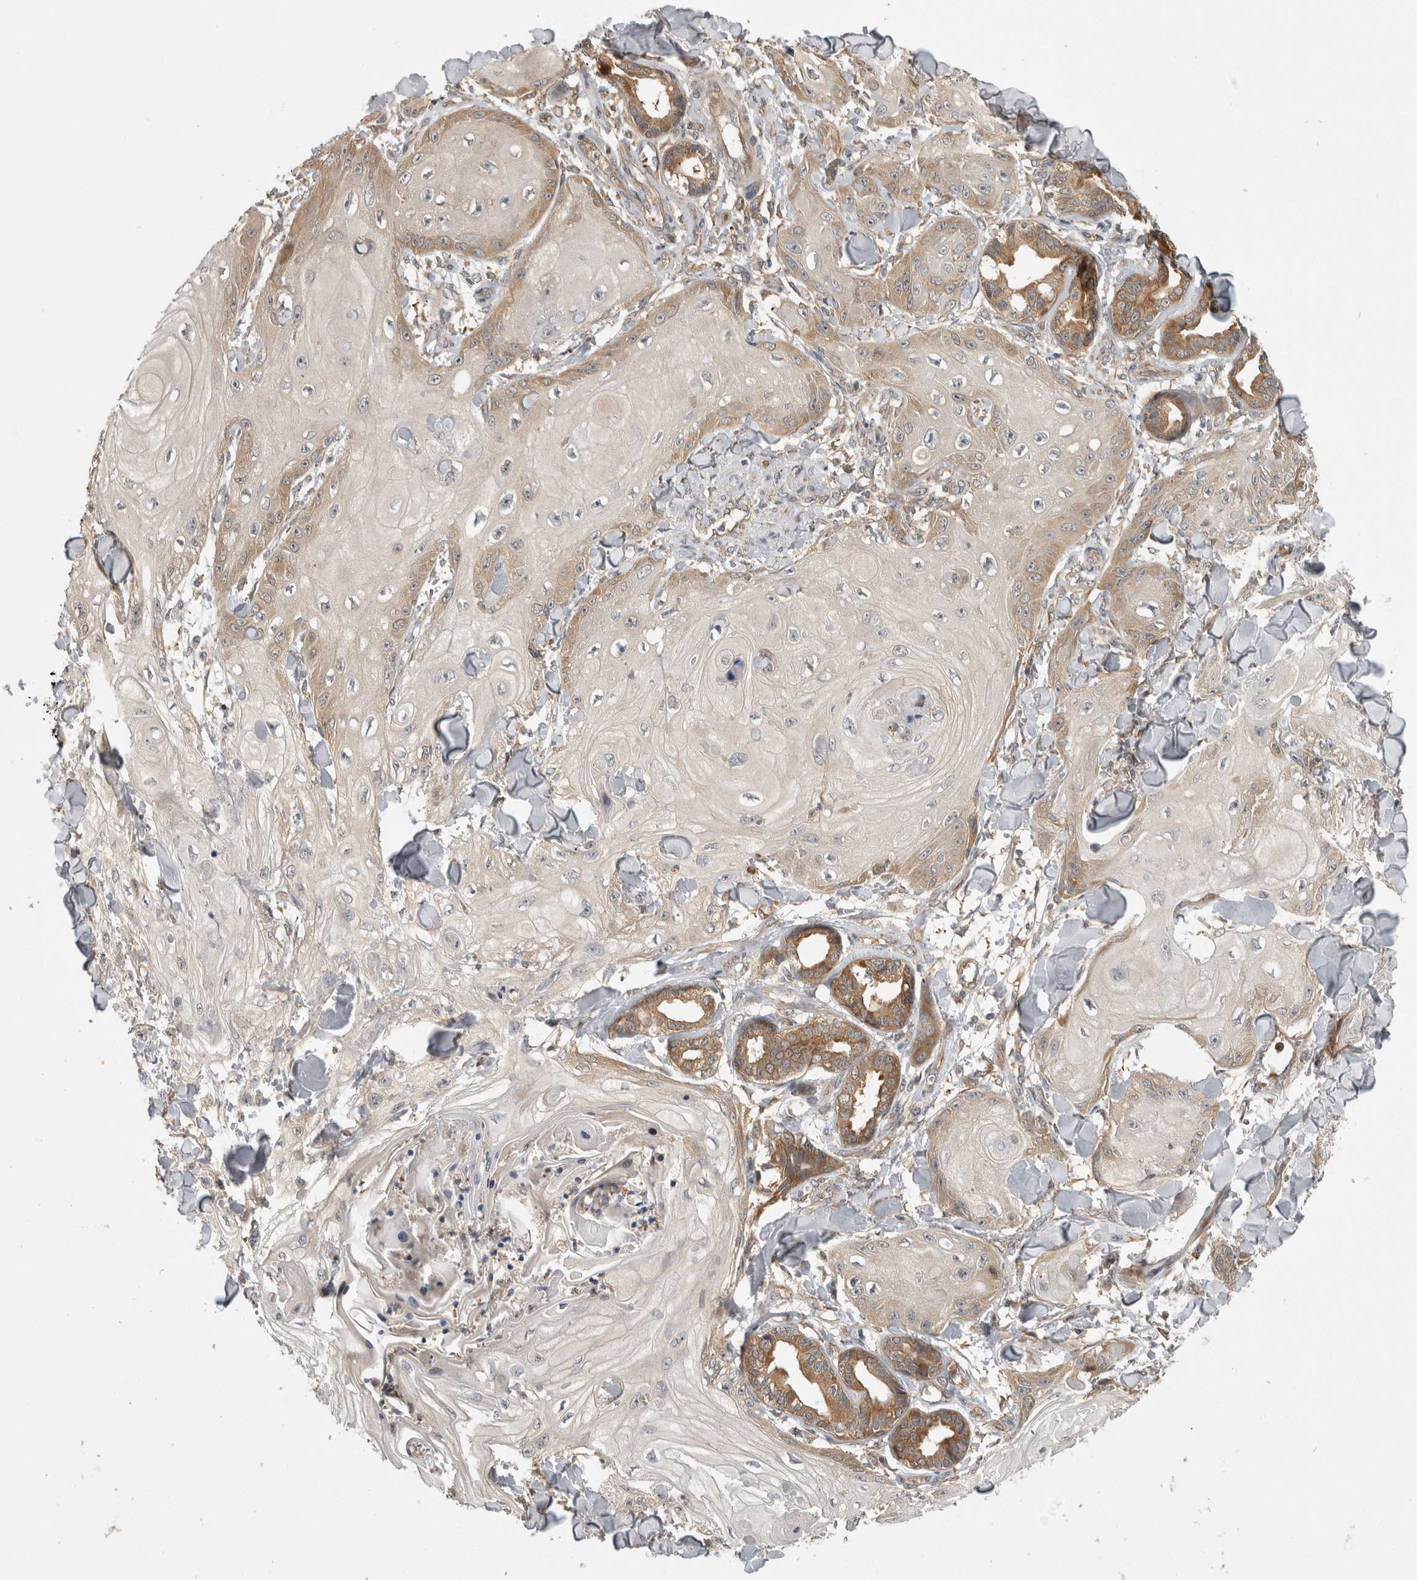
{"staining": {"intensity": "weak", "quantity": "25%-75%", "location": "cytoplasmic/membranous"}, "tissue": "skin cancer", "cell_type": "Tumor cells", "image_type": "cancer", "snomed": [{"axis": "morphology", "description": "Squamous cell carcinoma, NOS"}, {"axis": "topography", "description": "Skin"}], "caption": "High-power microscopy captured an IHC histopathology image of skin squamous cell carcinoma, revealing weak cytoplasmic/membranous expression in about 25%-75% of tumor cells.", "gene": "TRMT61B", "patient": {"sex": "male", "age": 74}}